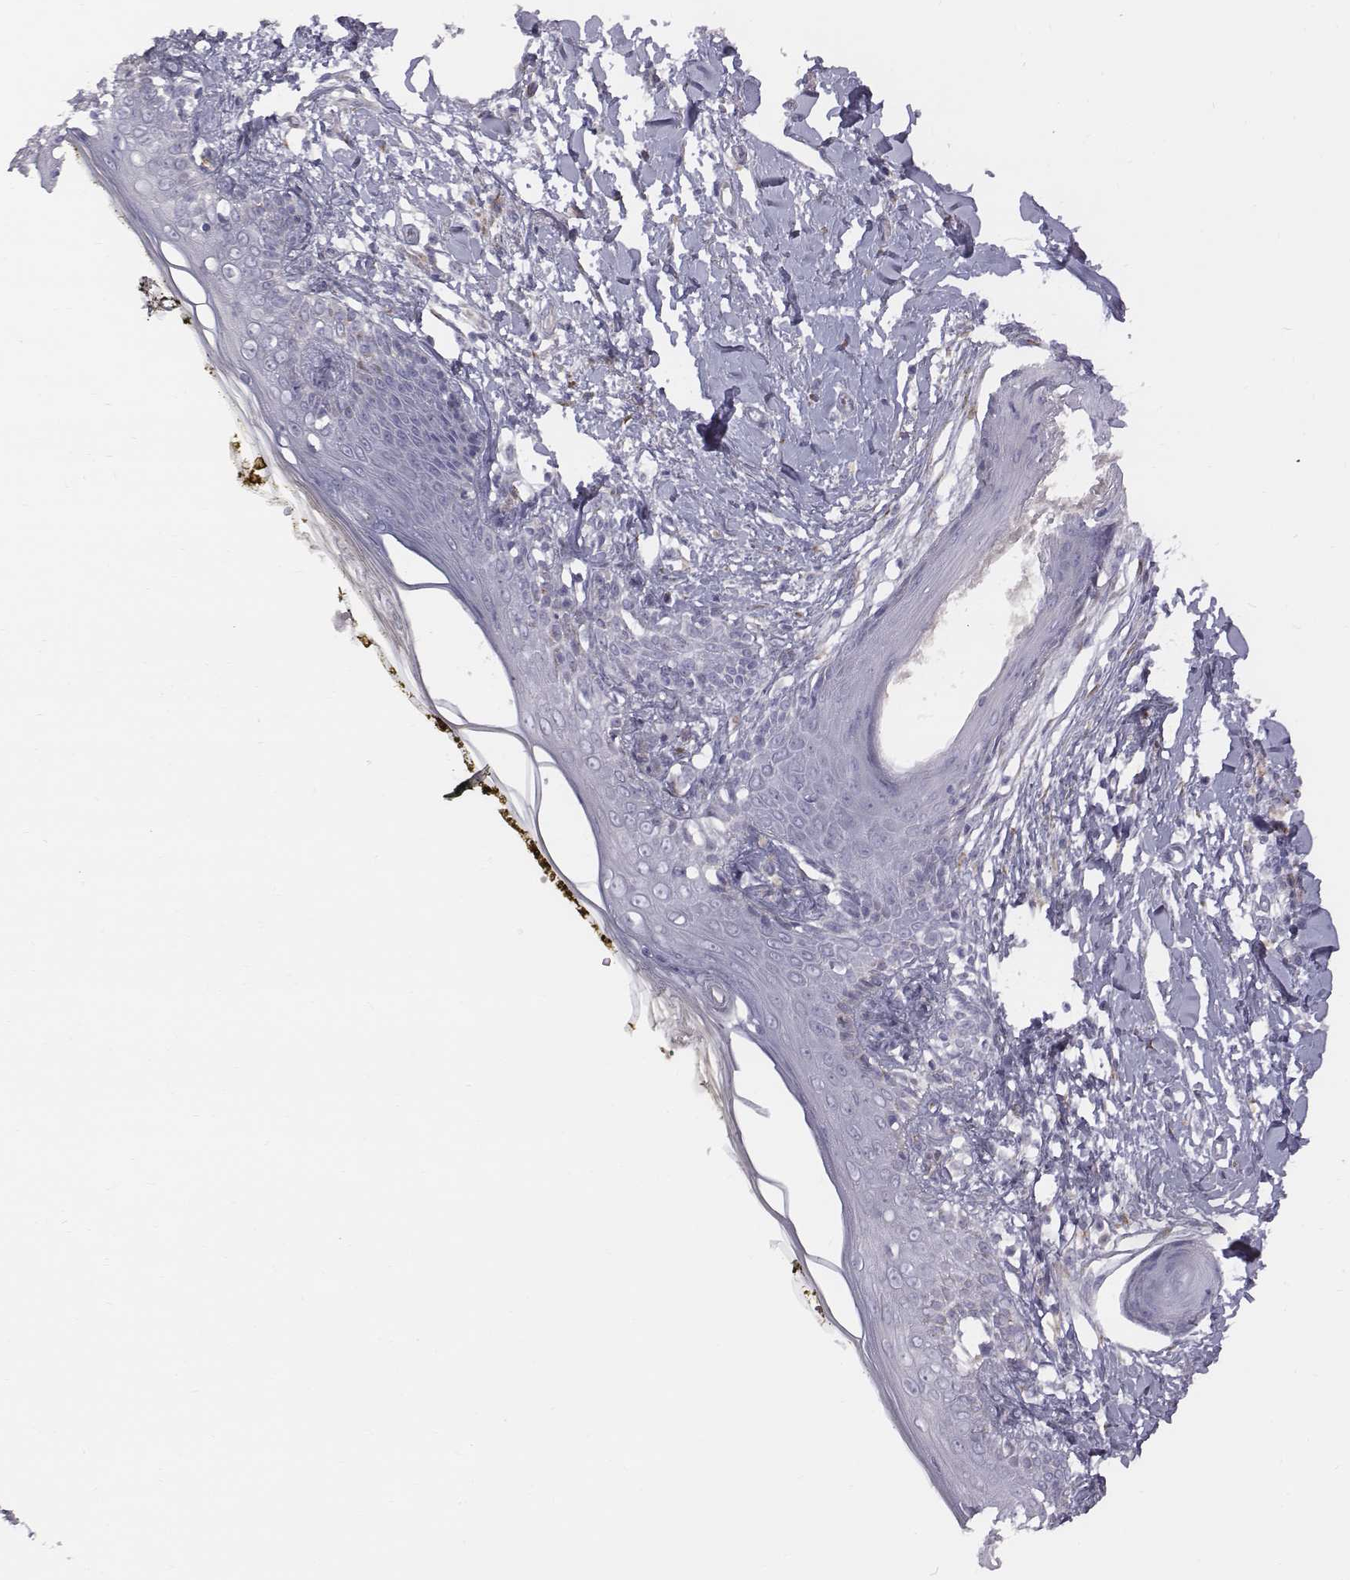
{"staining": {"intensity": "negative", "quantity": "none", "location": "none"}, "tissue": "skin", "cell_type": "Fibroblasts", "image_type": "normal", "snomed": [{"axis": "morphology", "description": "Normal tissue, NOS"}, {"axis": "topography", "description": "Skin"}], "caption": "An immunohistochemistry (IHC) image of benign skin is shown. There is no staining in fibroblasts of skin.", "gene": "C6orf58", "patient": {"sex": "male", "age": 76}}